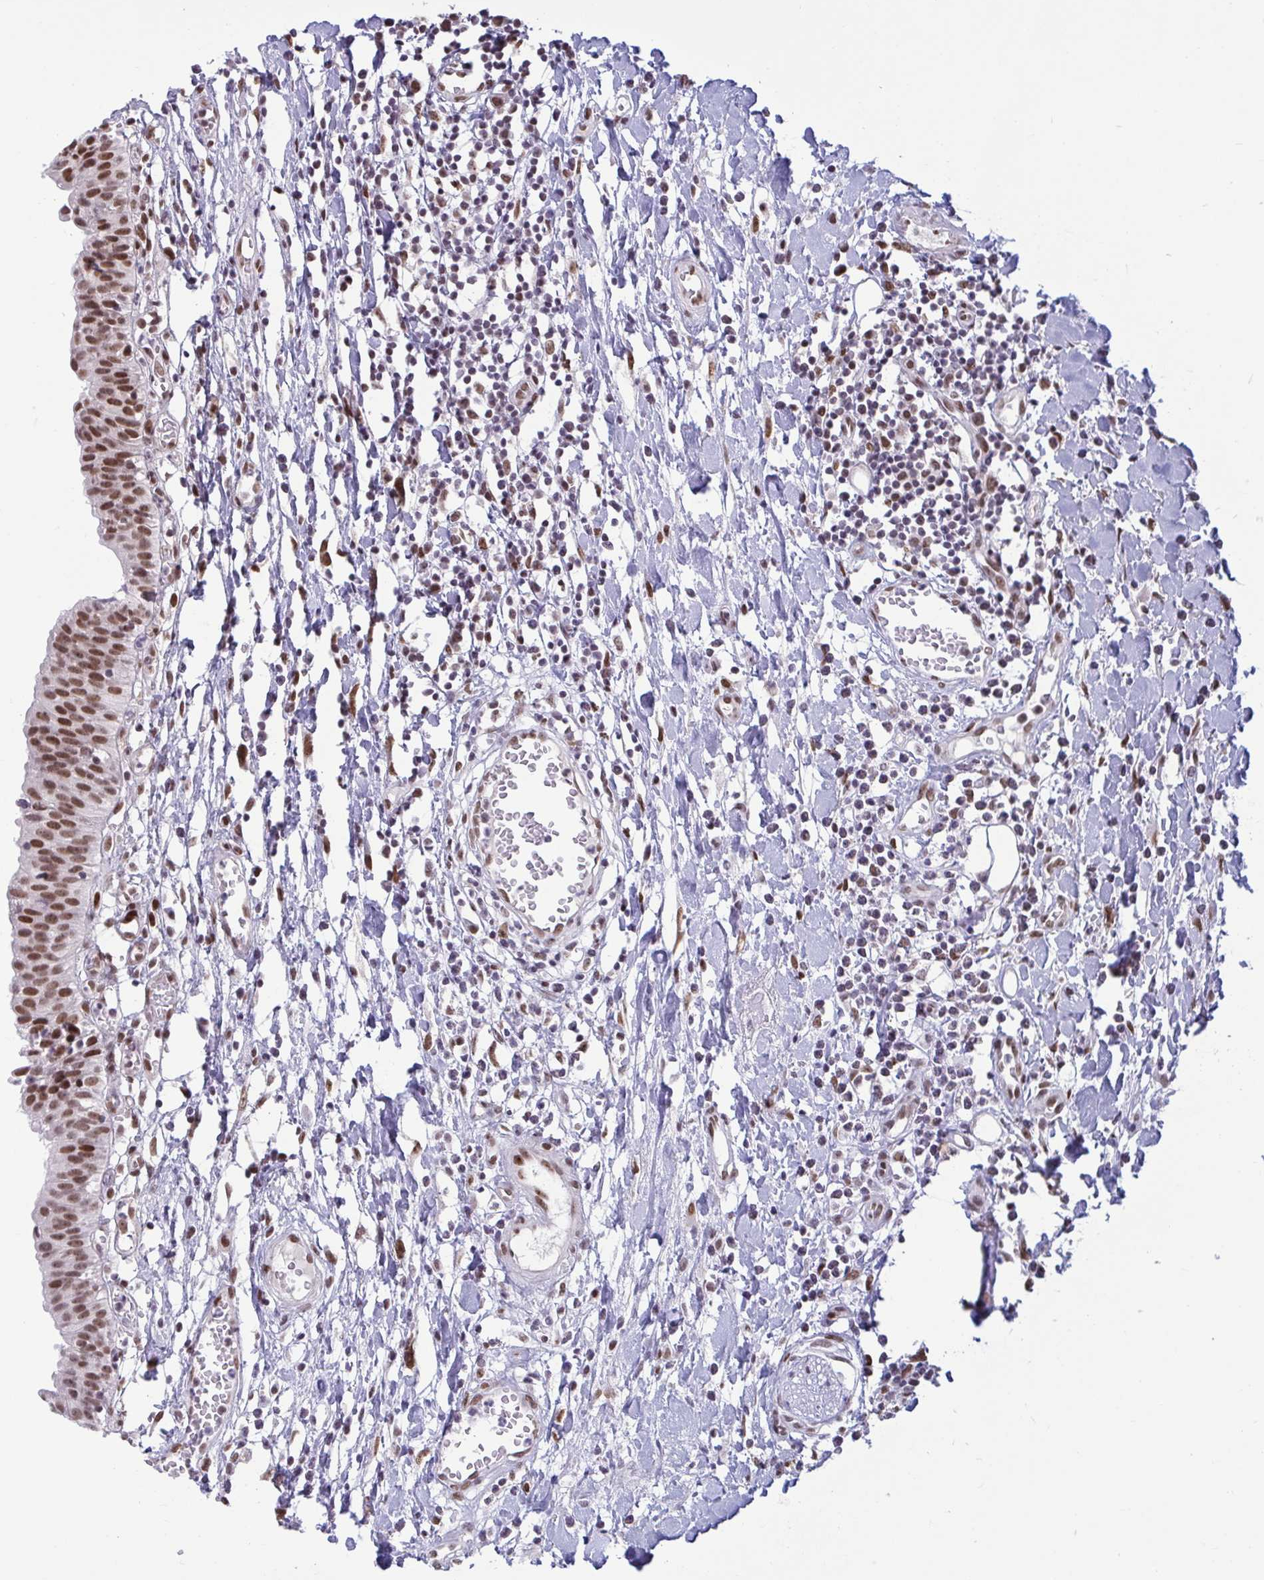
{"staining": {"intensity": "moderate", "quantity": ">75%", "location": "nuclear"}, "tissue": "urinary bladder", "cell_type": "Urothelial cells", "image_type": "normal", "snomed": [{"axis": "morphology", "description": "Normal tissue, NOS"}, {"axis": "topography", "description": "Urinary bladder"}], "caption": "Protein staining of normal urinary bladder shows moderate nuclear positivity in about >75% of urothelial cells.", "gene": "CBFA2T2", "patient": {"sex": "male", "age": 64}}